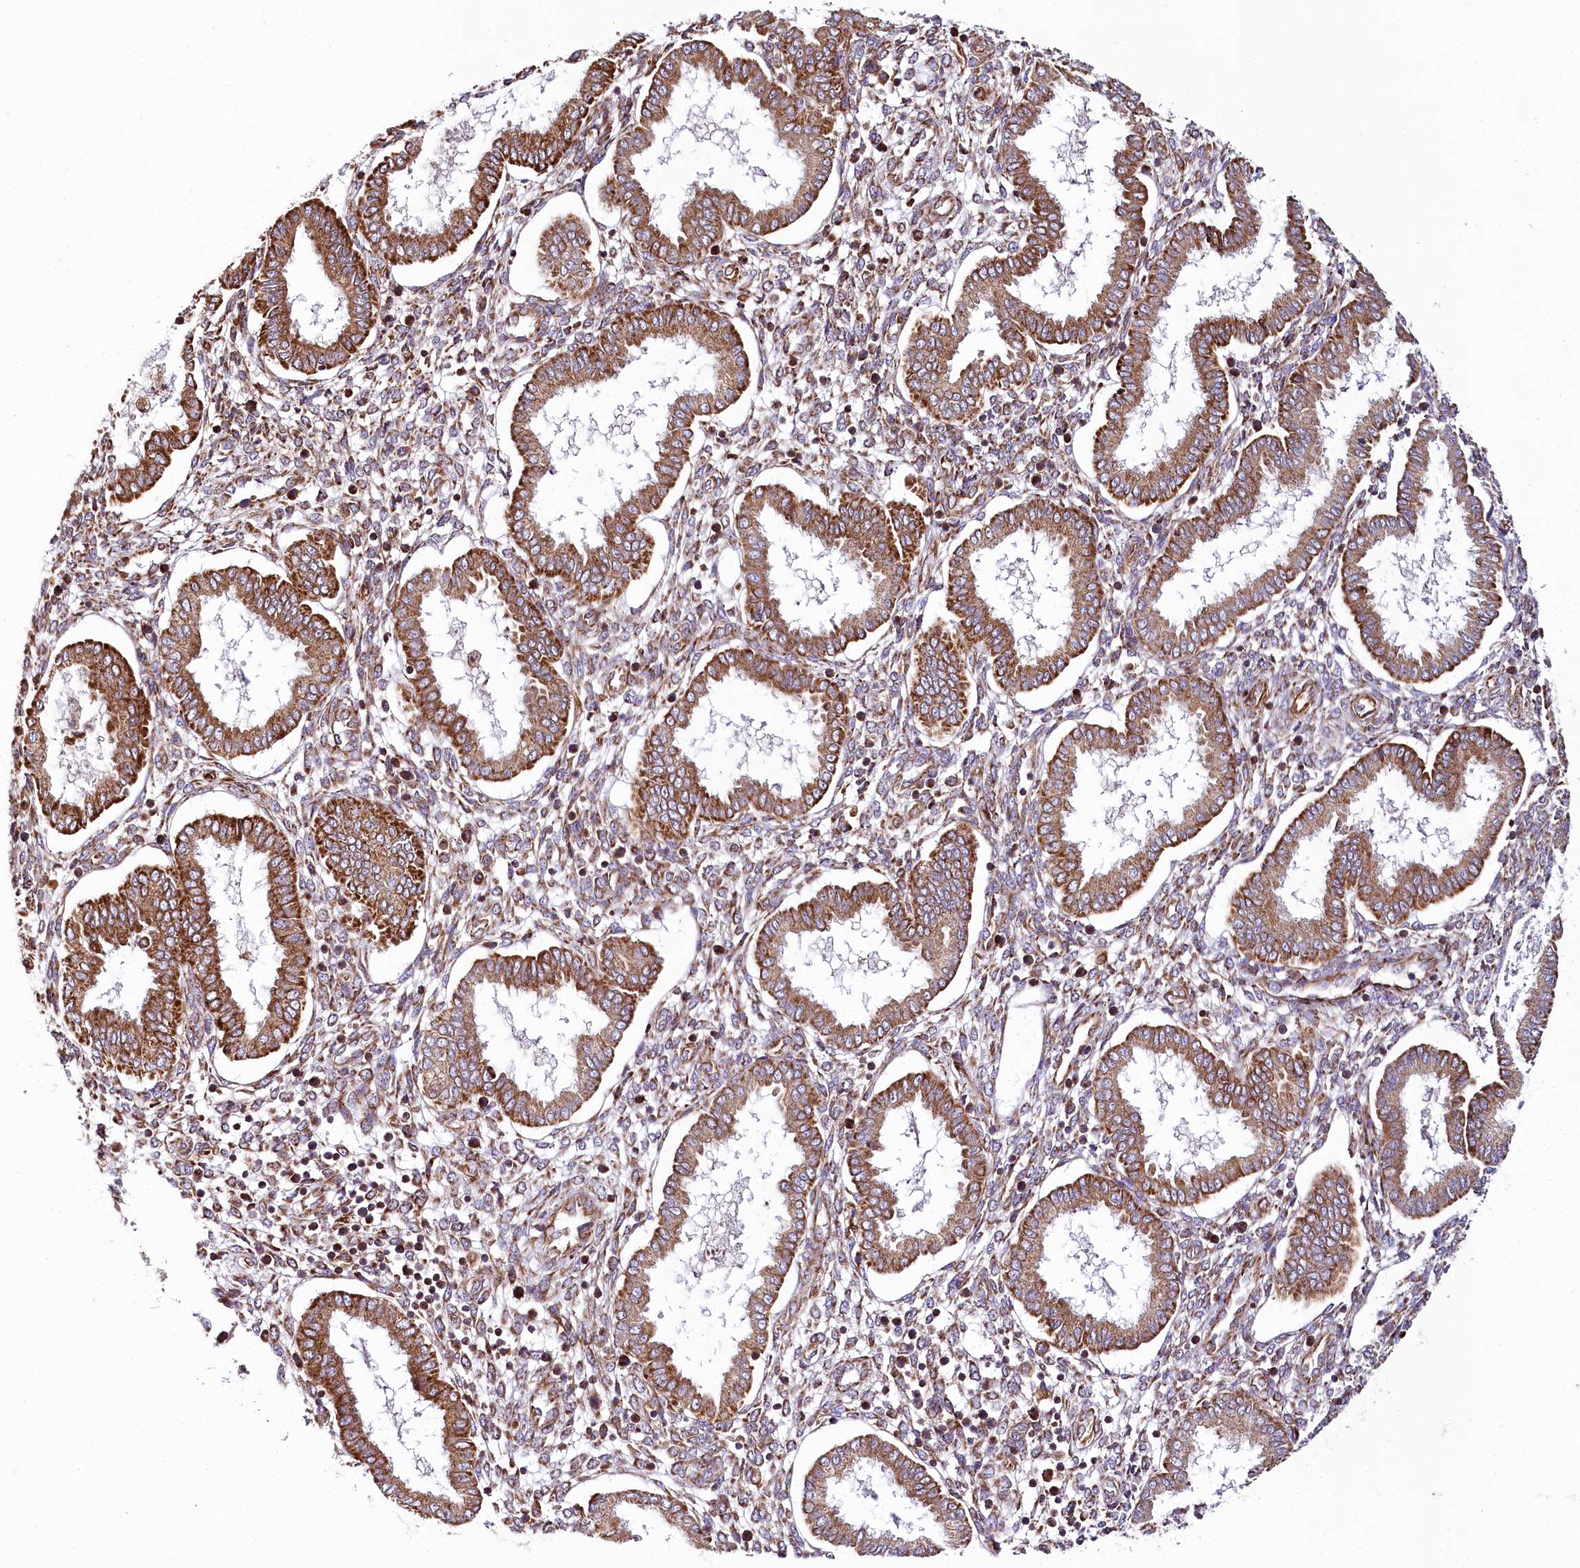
{"staining": {"intensity": "moderate", "quantity": ">75%", "location": "cytoplasmic/membranous"}, "tissue": "endometrium", "cell_type": "Cells in endometrial stroma", "image_type": "normal", "snomed": [{"axis": "morphology", "description": "Normal tissue, NOS"}, {"axis": "topography", "description": "Endometrium"}], "caption": "Immunohistochemistry (DAB) staining of unremarkable human endometrium shows moderate cytoplasmic/membranous protein staining in about >75% of cells in endometrial stroma.", "gene": "THUMPD3", "patient": {"sex": "female", "age": 24}}